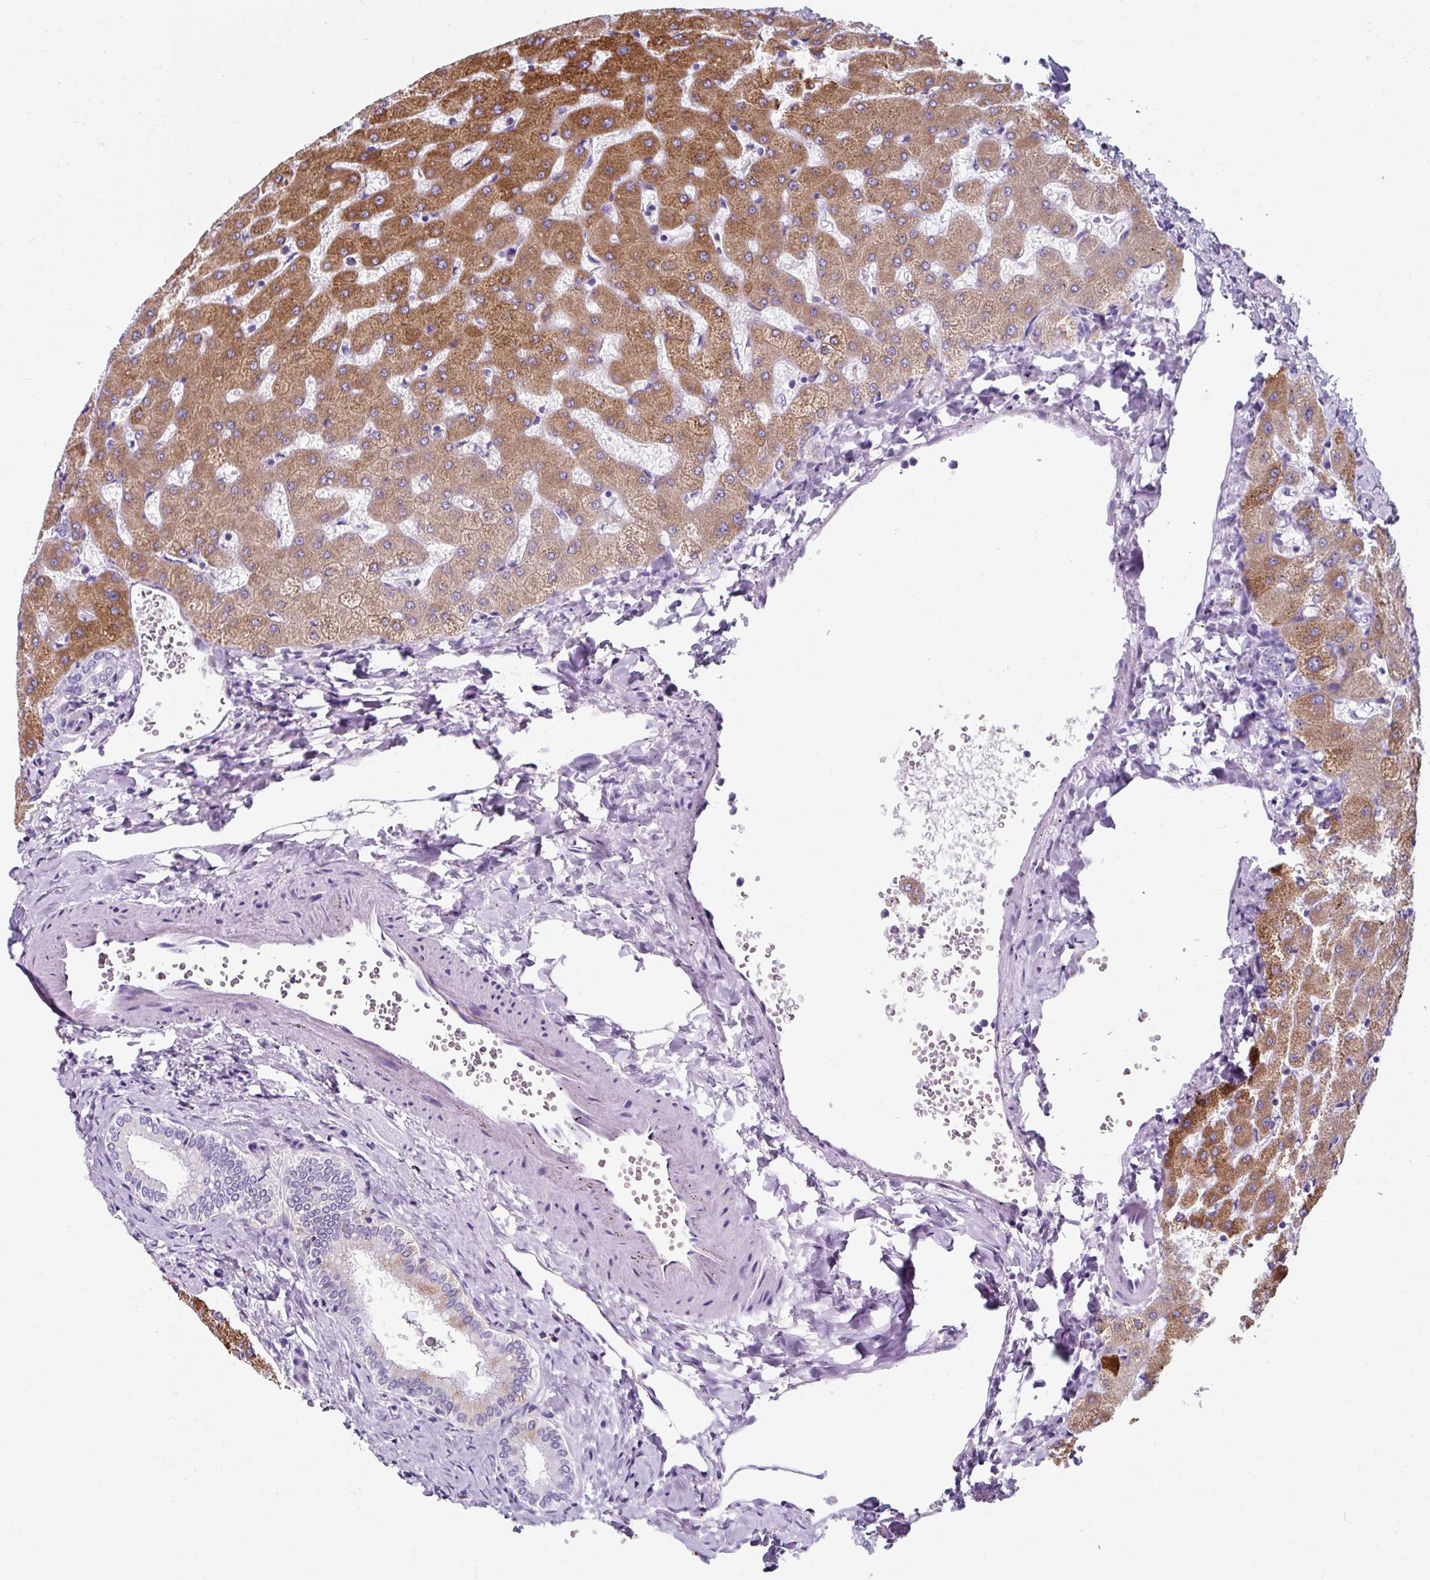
{"staining": {"intensity": "negative", "quantity": "none", "location": "none"}, "tissue": "liver", "cell_type": "Cholangiocytes", "image_type": "normal", "snomed": [{"axis": "morphology", "description": "Normal tissue, NOS"}, {"axis": "topography", "description": "Liver"}], "caption": "High power microscopy image of an immunohistochemistry (IHC) histopathology image of benign liver, revealing no significant positivity in cholangiocytes.", "gene": "ZNF555", "patient": {"sex": "female", "age": 63}}